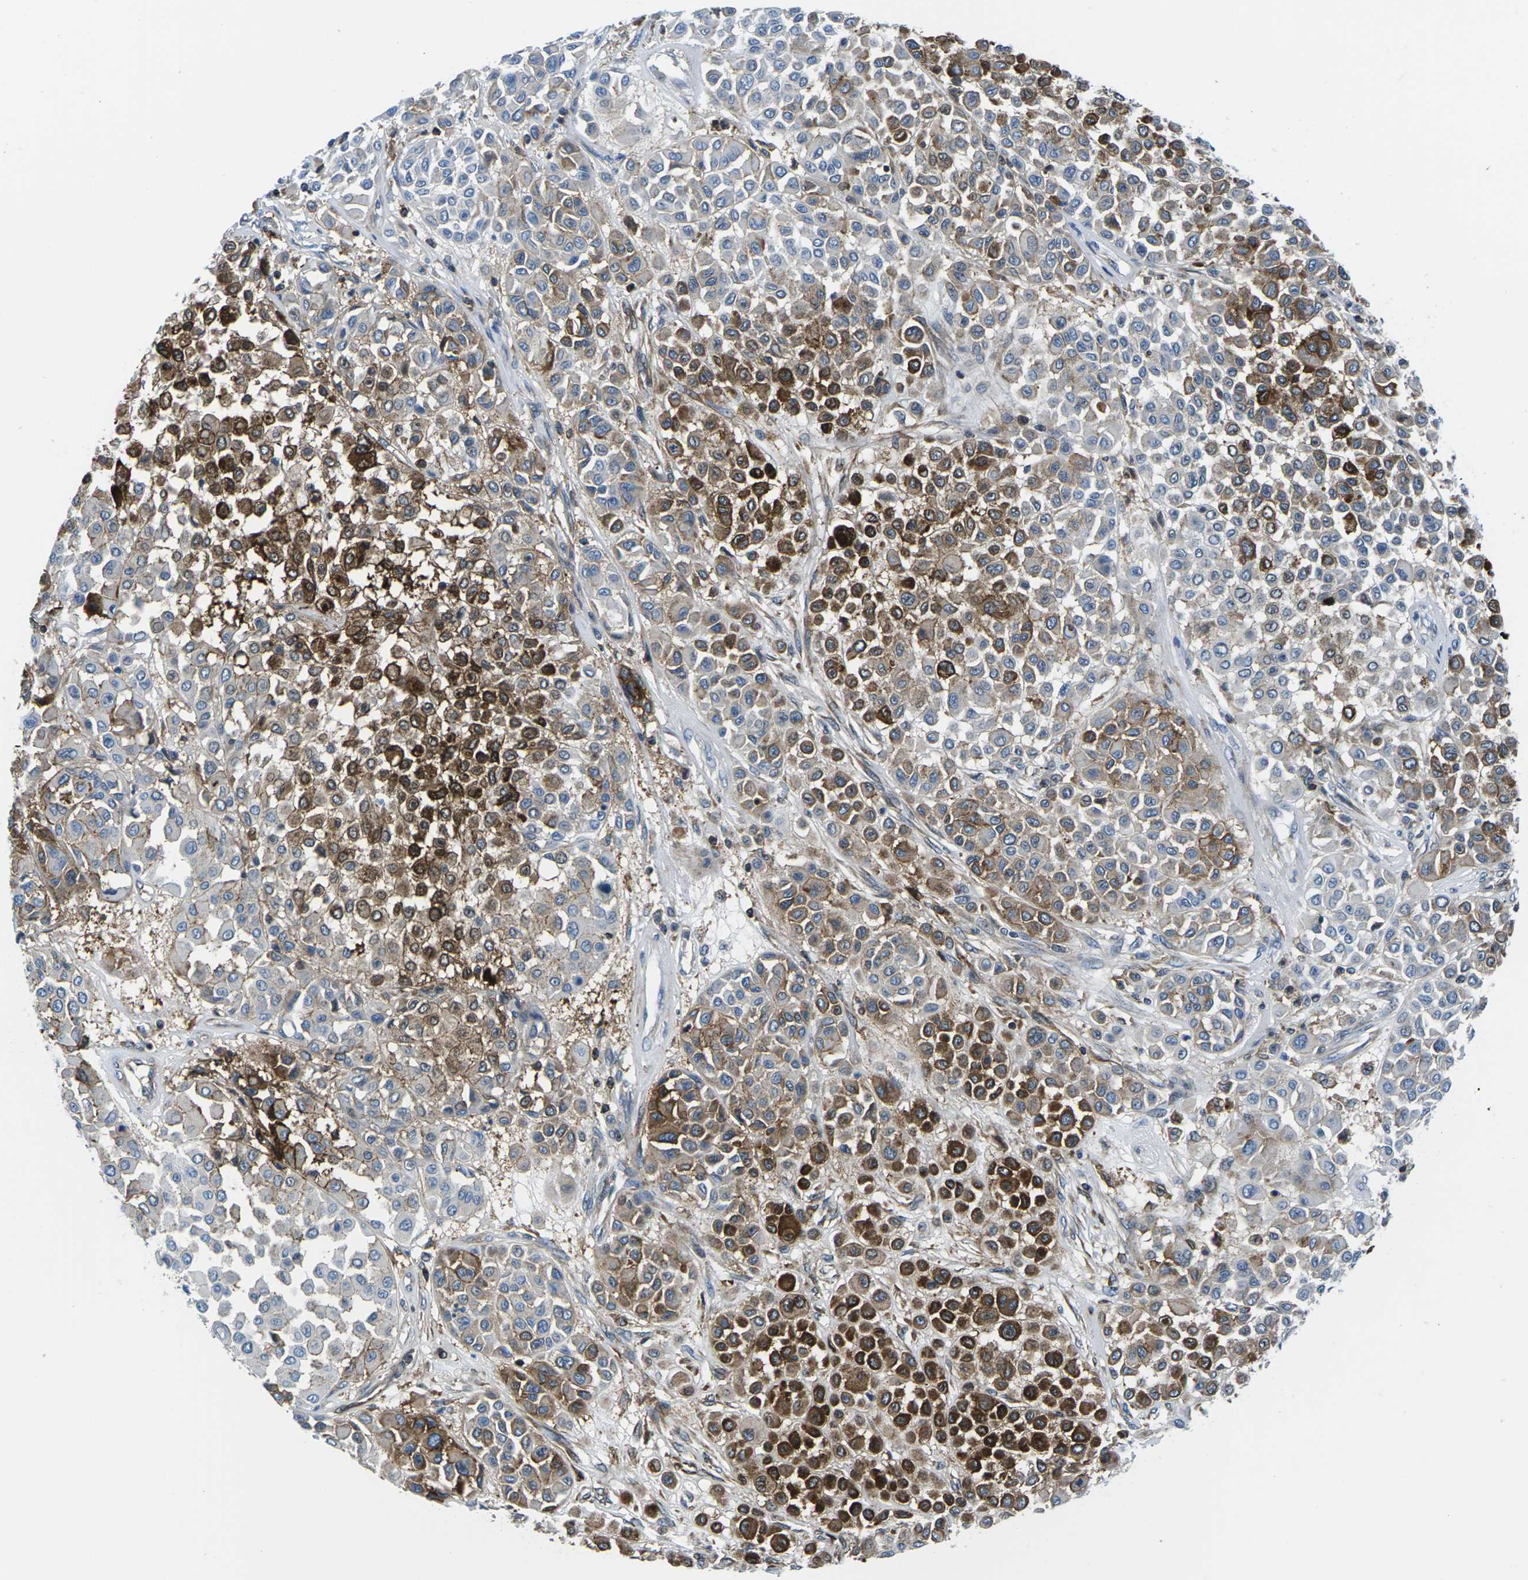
{"staining": {"intensity": "strong", "quantity": "<25%", "location": "cytoplasmic/membranous"}, "tissue": "melanoma", "cell_type": "Tumor cells", "image_type": "cancer", "snomed": [{"axis": "morphology", "description": "Malignant melanoma, Metastatic site"}, {"axis": "topography", "description": "Soft tissue"}], "caption": "There is medium levels of strong cytoplasmic/membranous staining in tumor cells of melanoma, as demonstrated by immunohistochemical staining (brown color).", "gene": "SOCS4", "patient": {"sex": "male", "age": 41}}